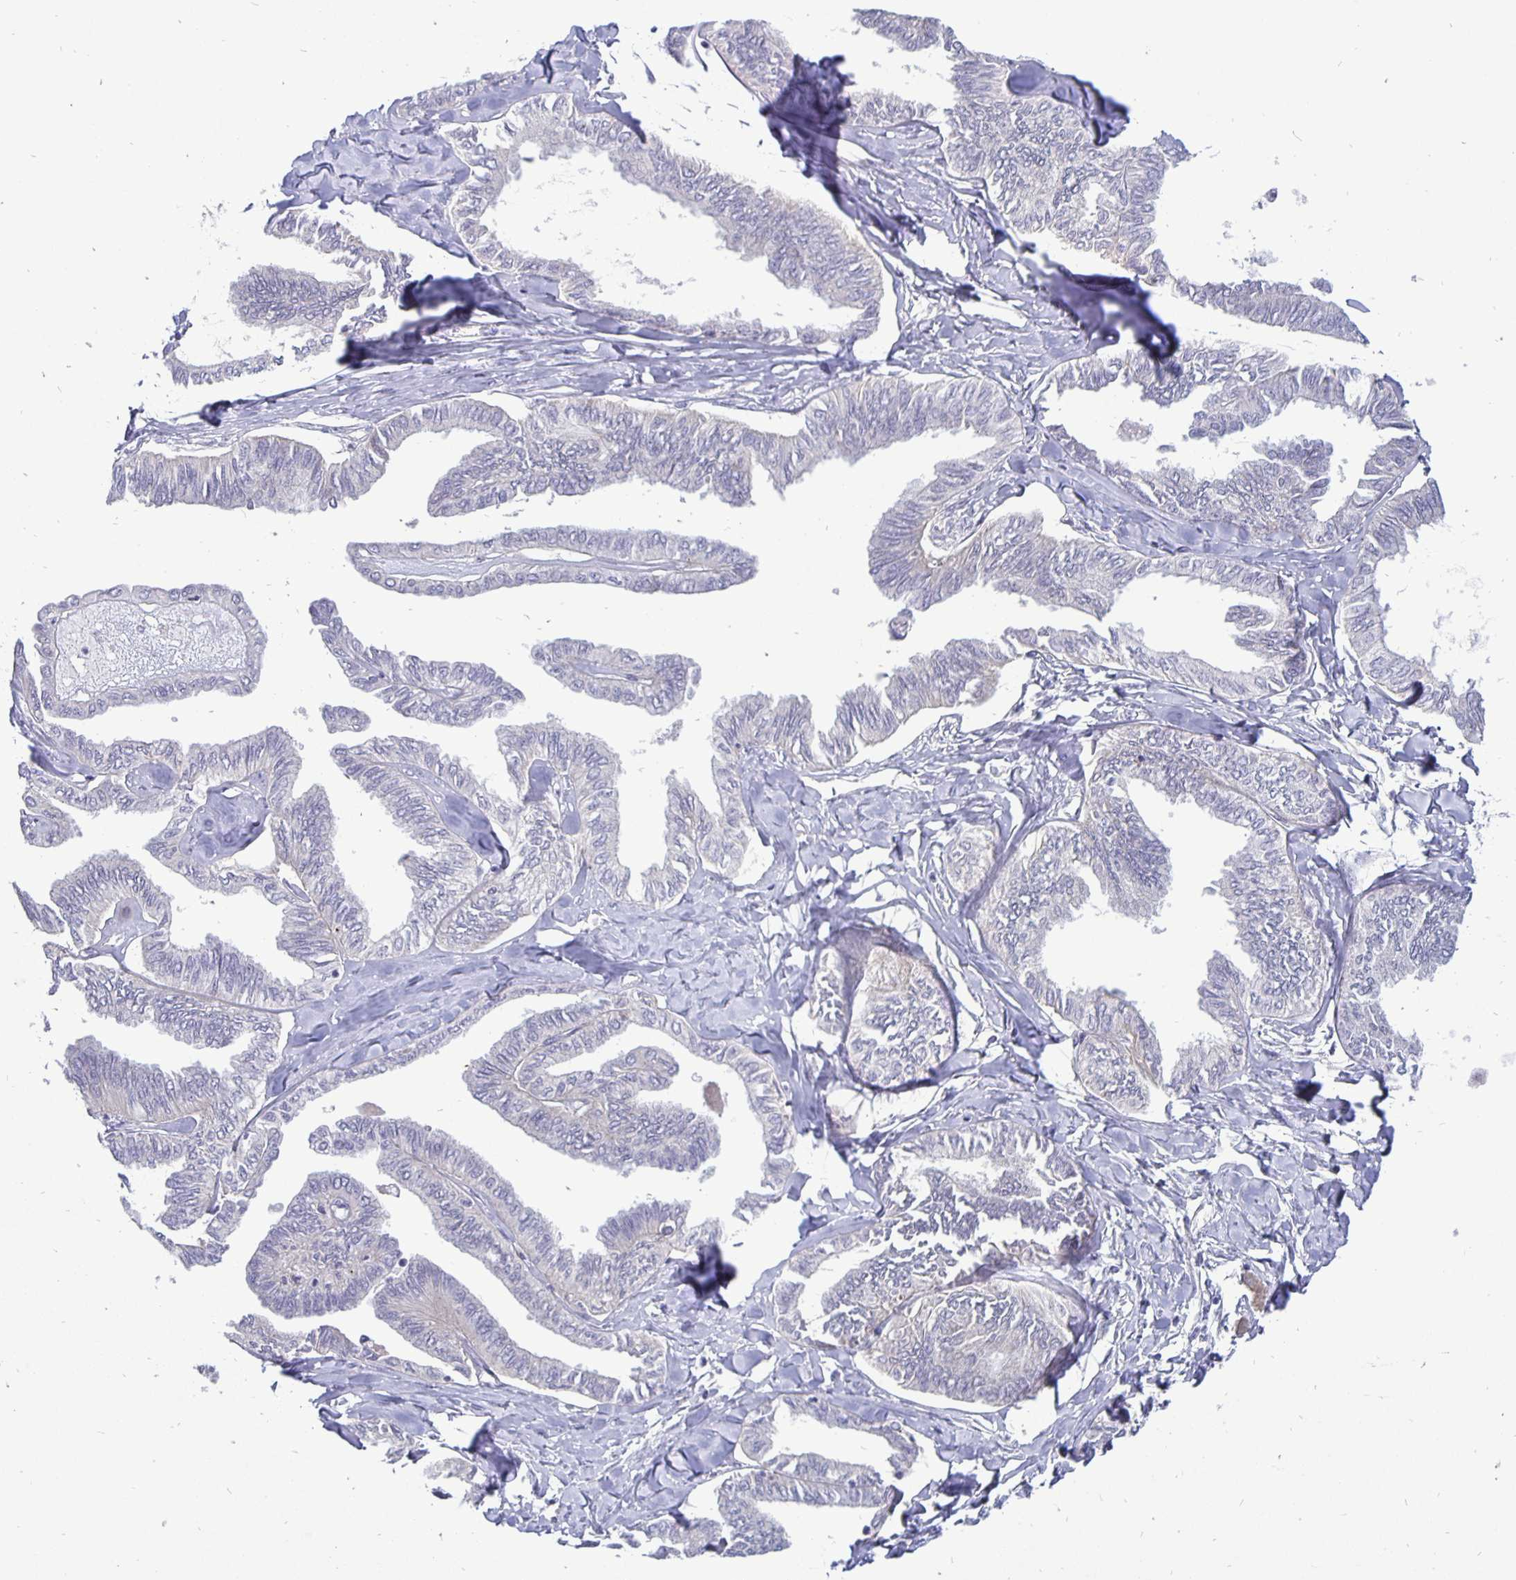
{"staining": {"intensity": "negative", "quantity": "none", "location": "none"}, "tissue": "ovarian cancer", "cell_type": "Tumor cells", "image_type": "cancer", "snomed": [{"axis": "morphology", "description": "Carcinoma, endometroid"}, {"axis": "topography", "description": "Ovary"}], "caption": "The immunohistochemistry histopathology image has no significant positivity in tumor cells of ovarian endometroid carcinoma tissue. Brightfield microscopy of immunohistochemistry stained with DAB (3,3'-diaminobenzidine) (brown) and hematoxylin (blue), captured at high magnification.", "gene": "ERBB2", "patient": {"sex": "female", "age": 70}}